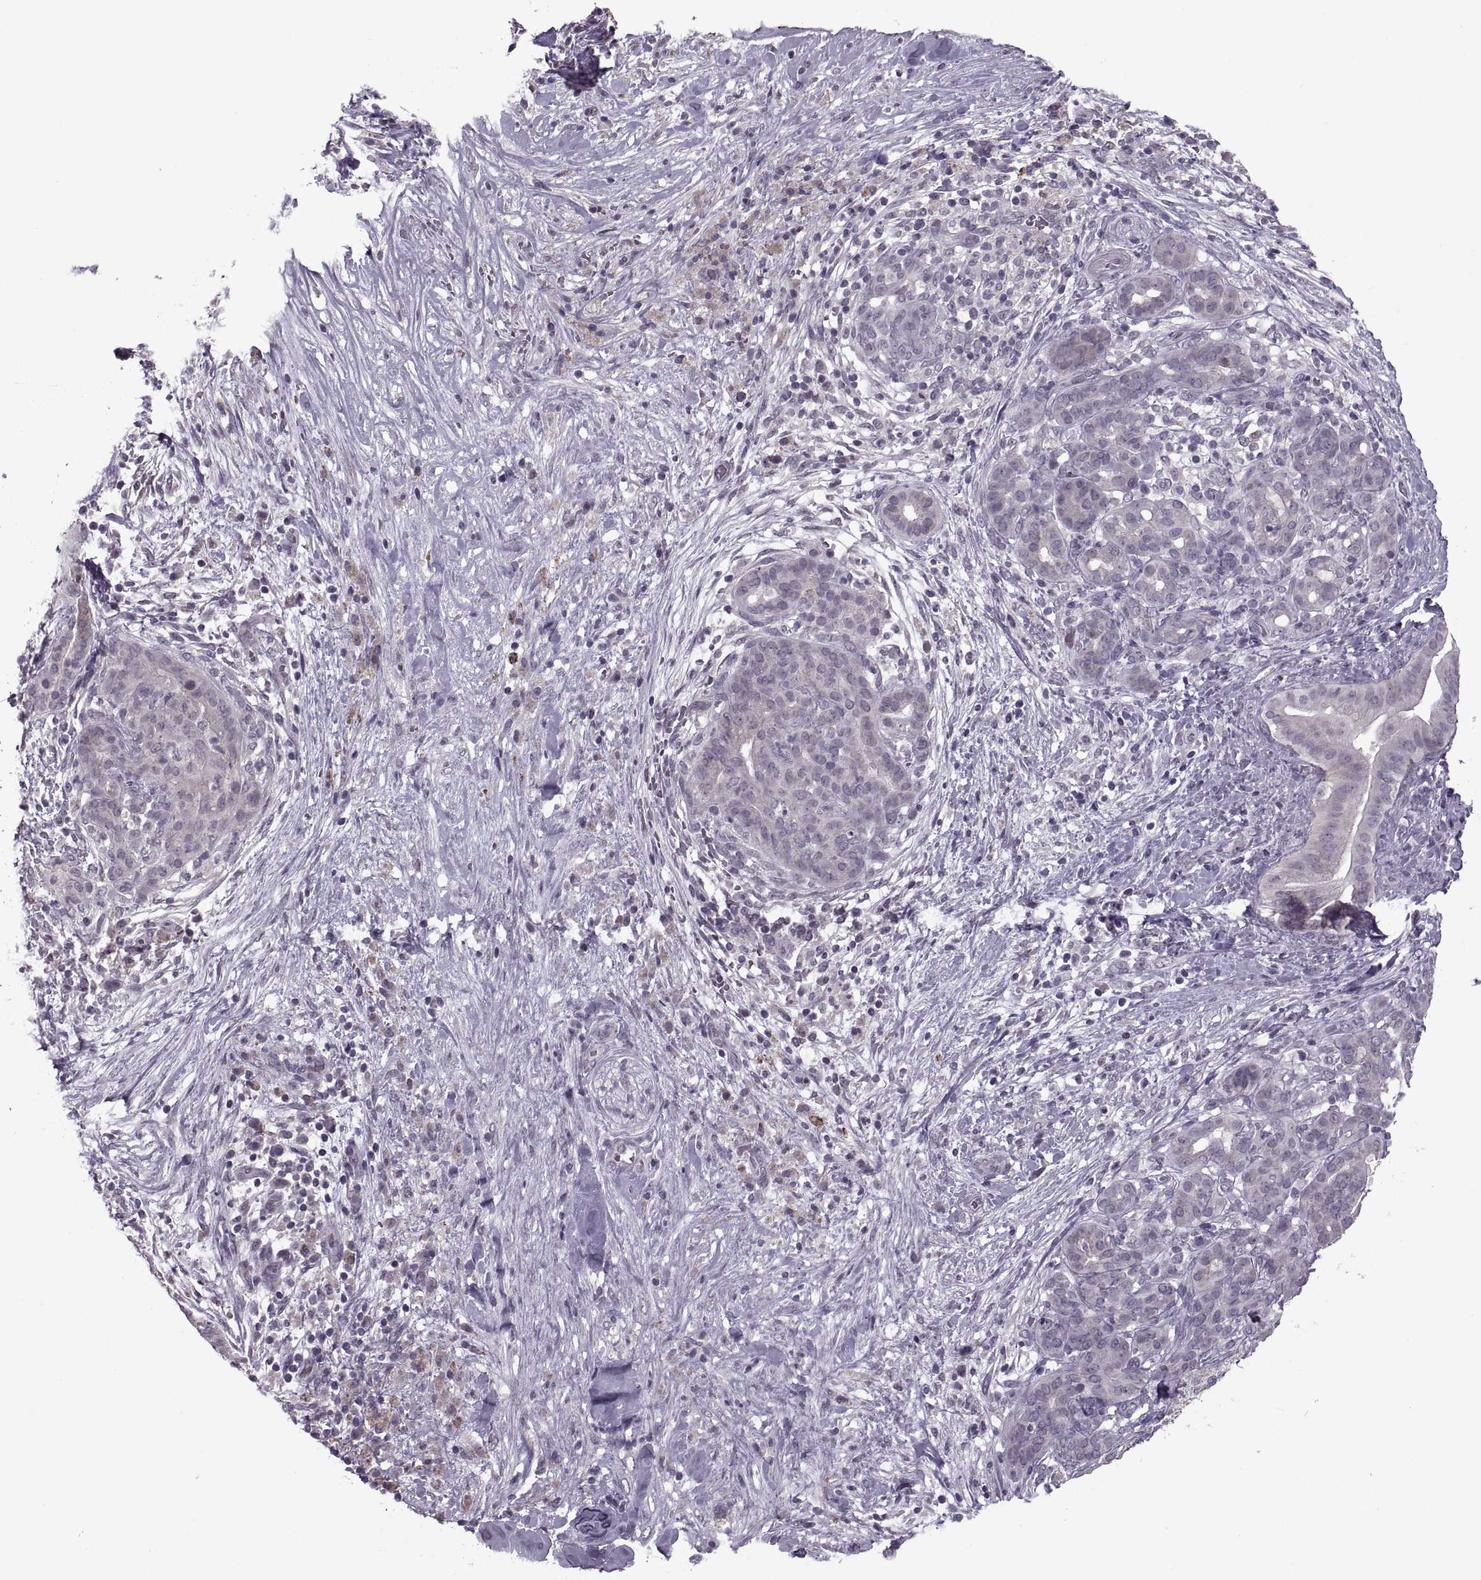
{"staining": {"intensity": "weak", "quantity": "<25%", "location": "cytoplasmic/membranous"}, "tissue": "pancreatic cancer", "cell_type": "Tumor cells", "image_type": "cancer", "snomed": [{"axis": "morphology", "description": "Adenocarcinoma, NOS"}, {"axis": "topography", "description": "Pancreas"}], "caption": "Tumor cells are negative for brown protein staining in adenocarcinoma (pancreatic).", "gene": "MGAT4D", "patient": {"sex": "male", "age": 44}}